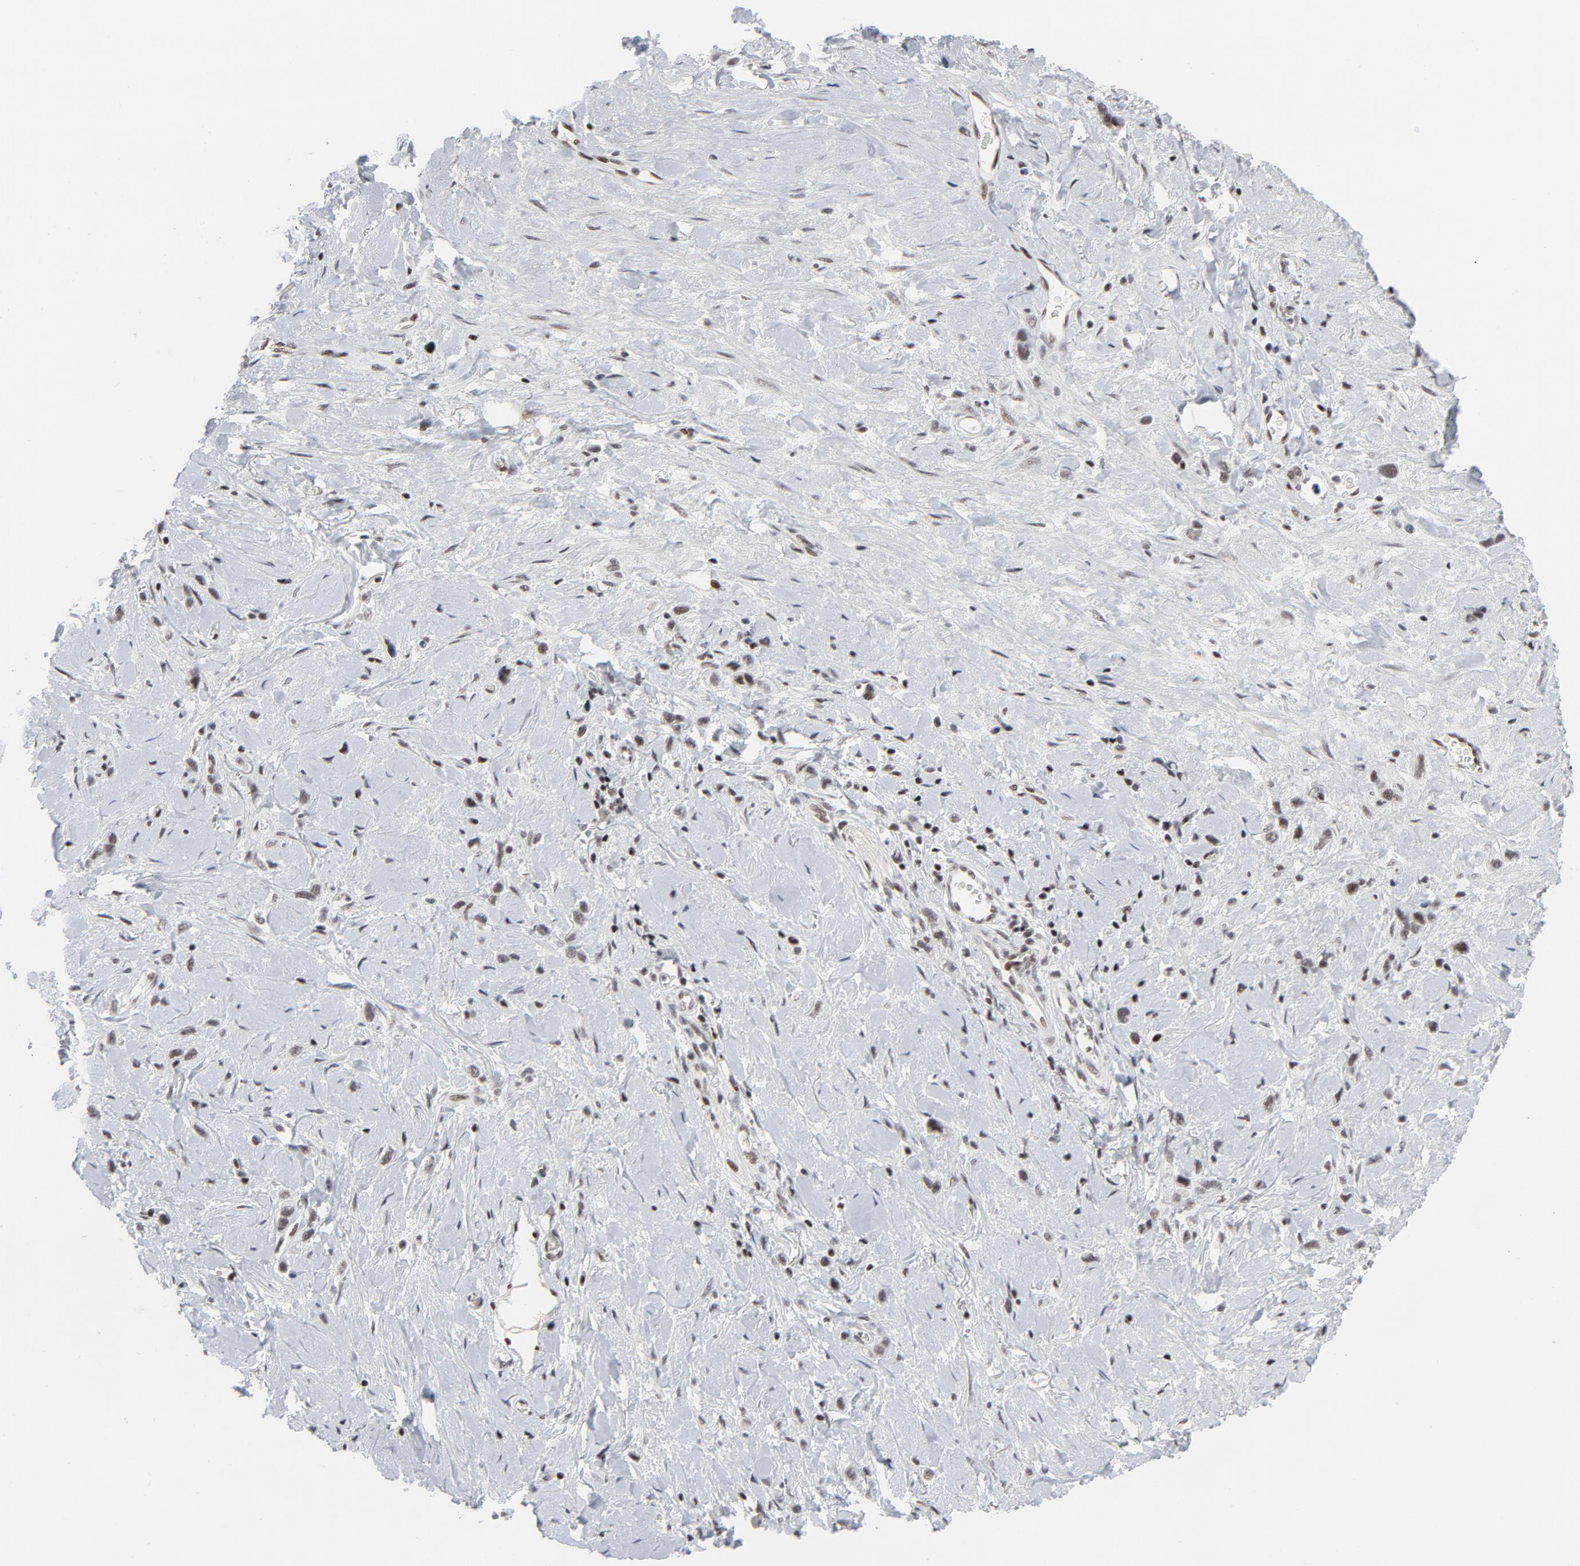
{"staining": {"intensity": "weak", "quantity": ">75%", "location": "nuclear"}, "tissue": "stomach cancer", "cell_type": "Tumor cells", "image_type": "cancer", "snomed": [{"axis": "morphology", "description": "Normal tissue, NOS"}, {"axis": "morphology", "description": "Adenocarcinoma, NOS"}, {"axis": "morphology", "description": "Adenocarcinoma, High grade"}, {"axis": "topography", "description": "Stomach, upper"}, {"axis": "topography", "description": "Stomach"}], "caption": "The micrograph shows a brown stain indicating the presence of a protein in the nuclear of tumor cells in stomach high-grade adenocarcinoma.", "gene": "GABPA", "patient": {"sex": "female", "age": 65}}